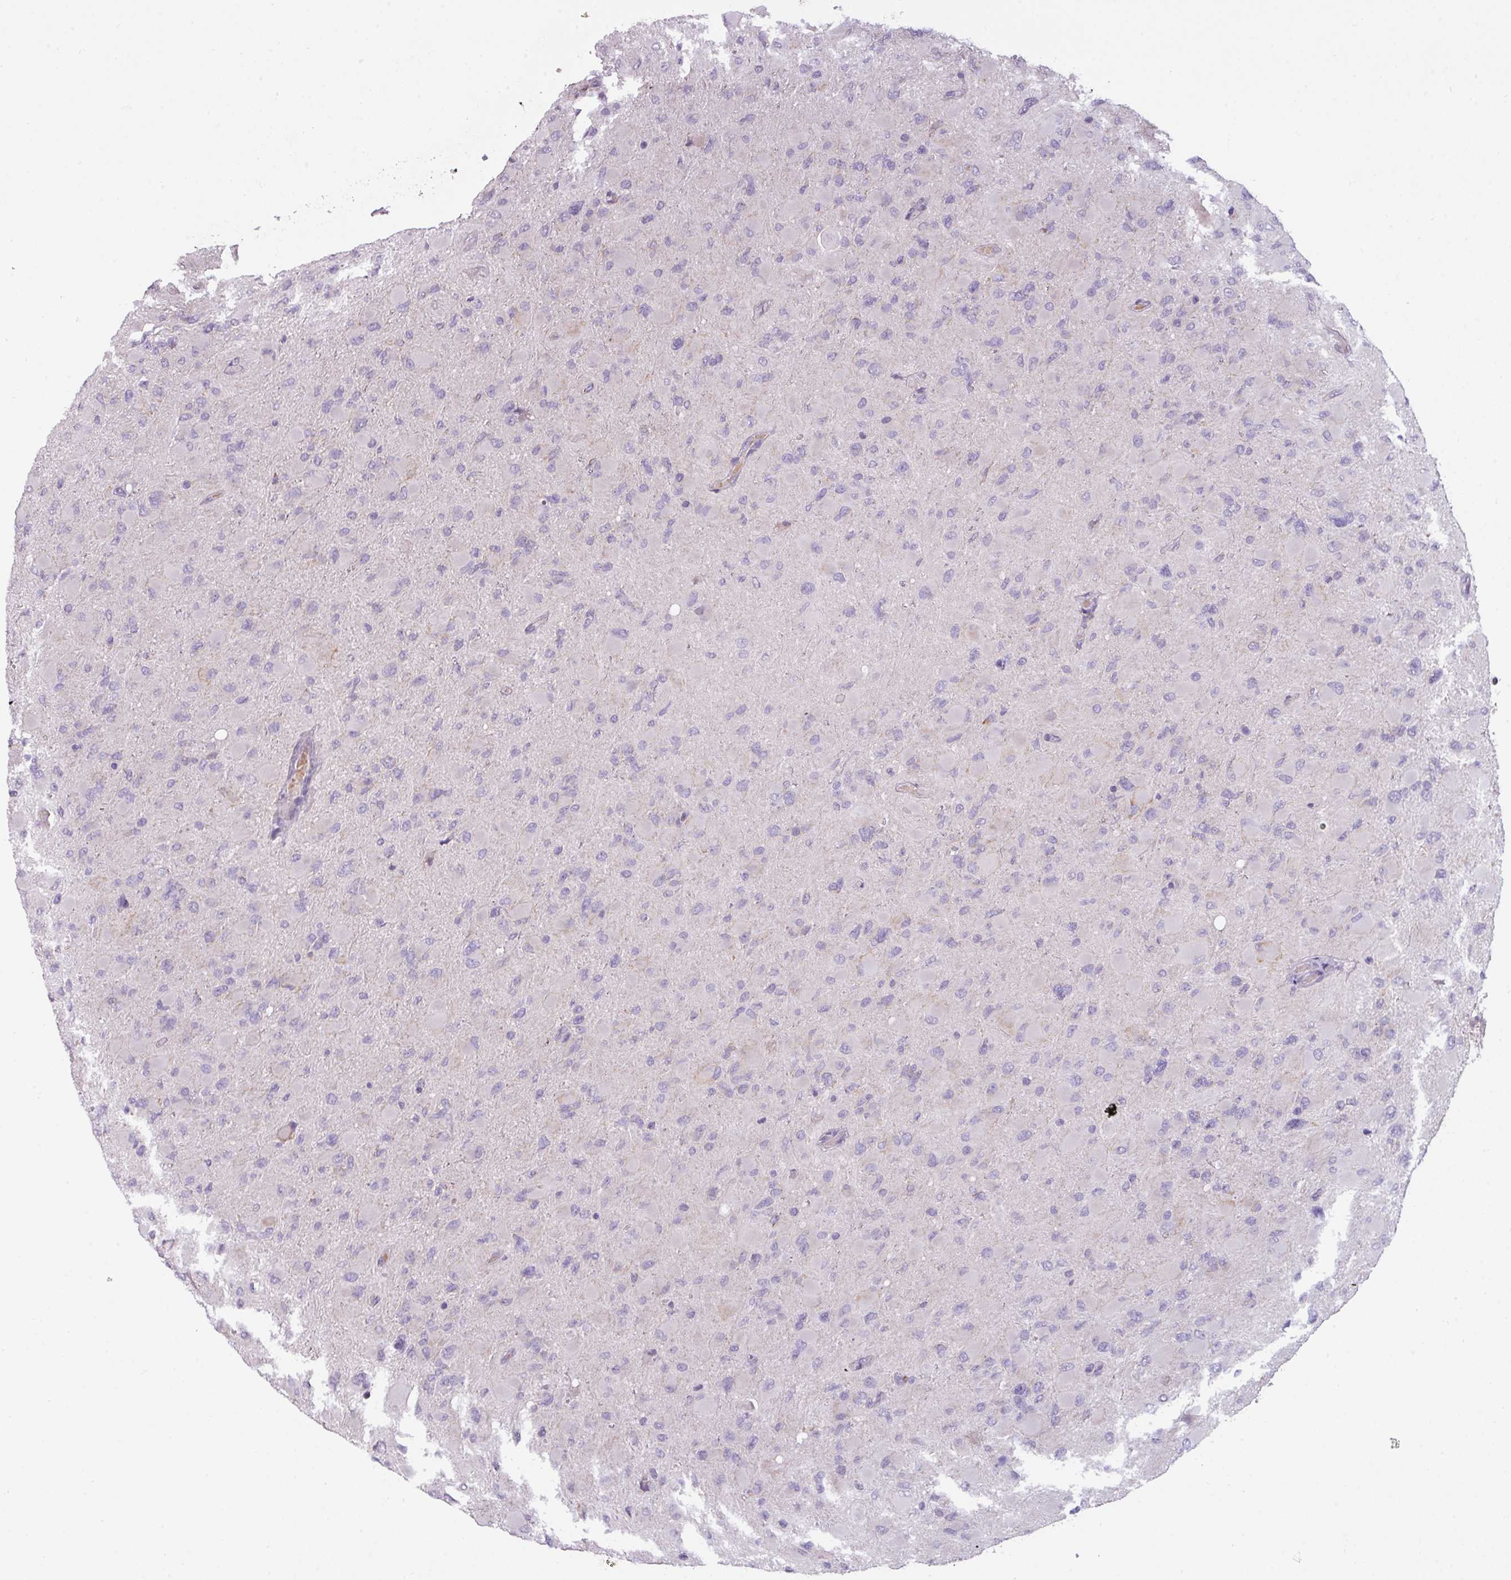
{"staining": {"intensity": "negative", "quantity": "none", "location": "none"}, "tissue": "glioma", "cell_type": "Tumor cells", "image_type": "cancer", "snomed": [{"axis": "morphology", "description": "Glioma, malignant, High grade"}, {"axis": "topography", "description": "Cerebral cortex"}], "caption": "There is no significant staining in tumor cells of glioma.", "gene": "C2orf68", "patient": {"sex": "female", "age": 36}}